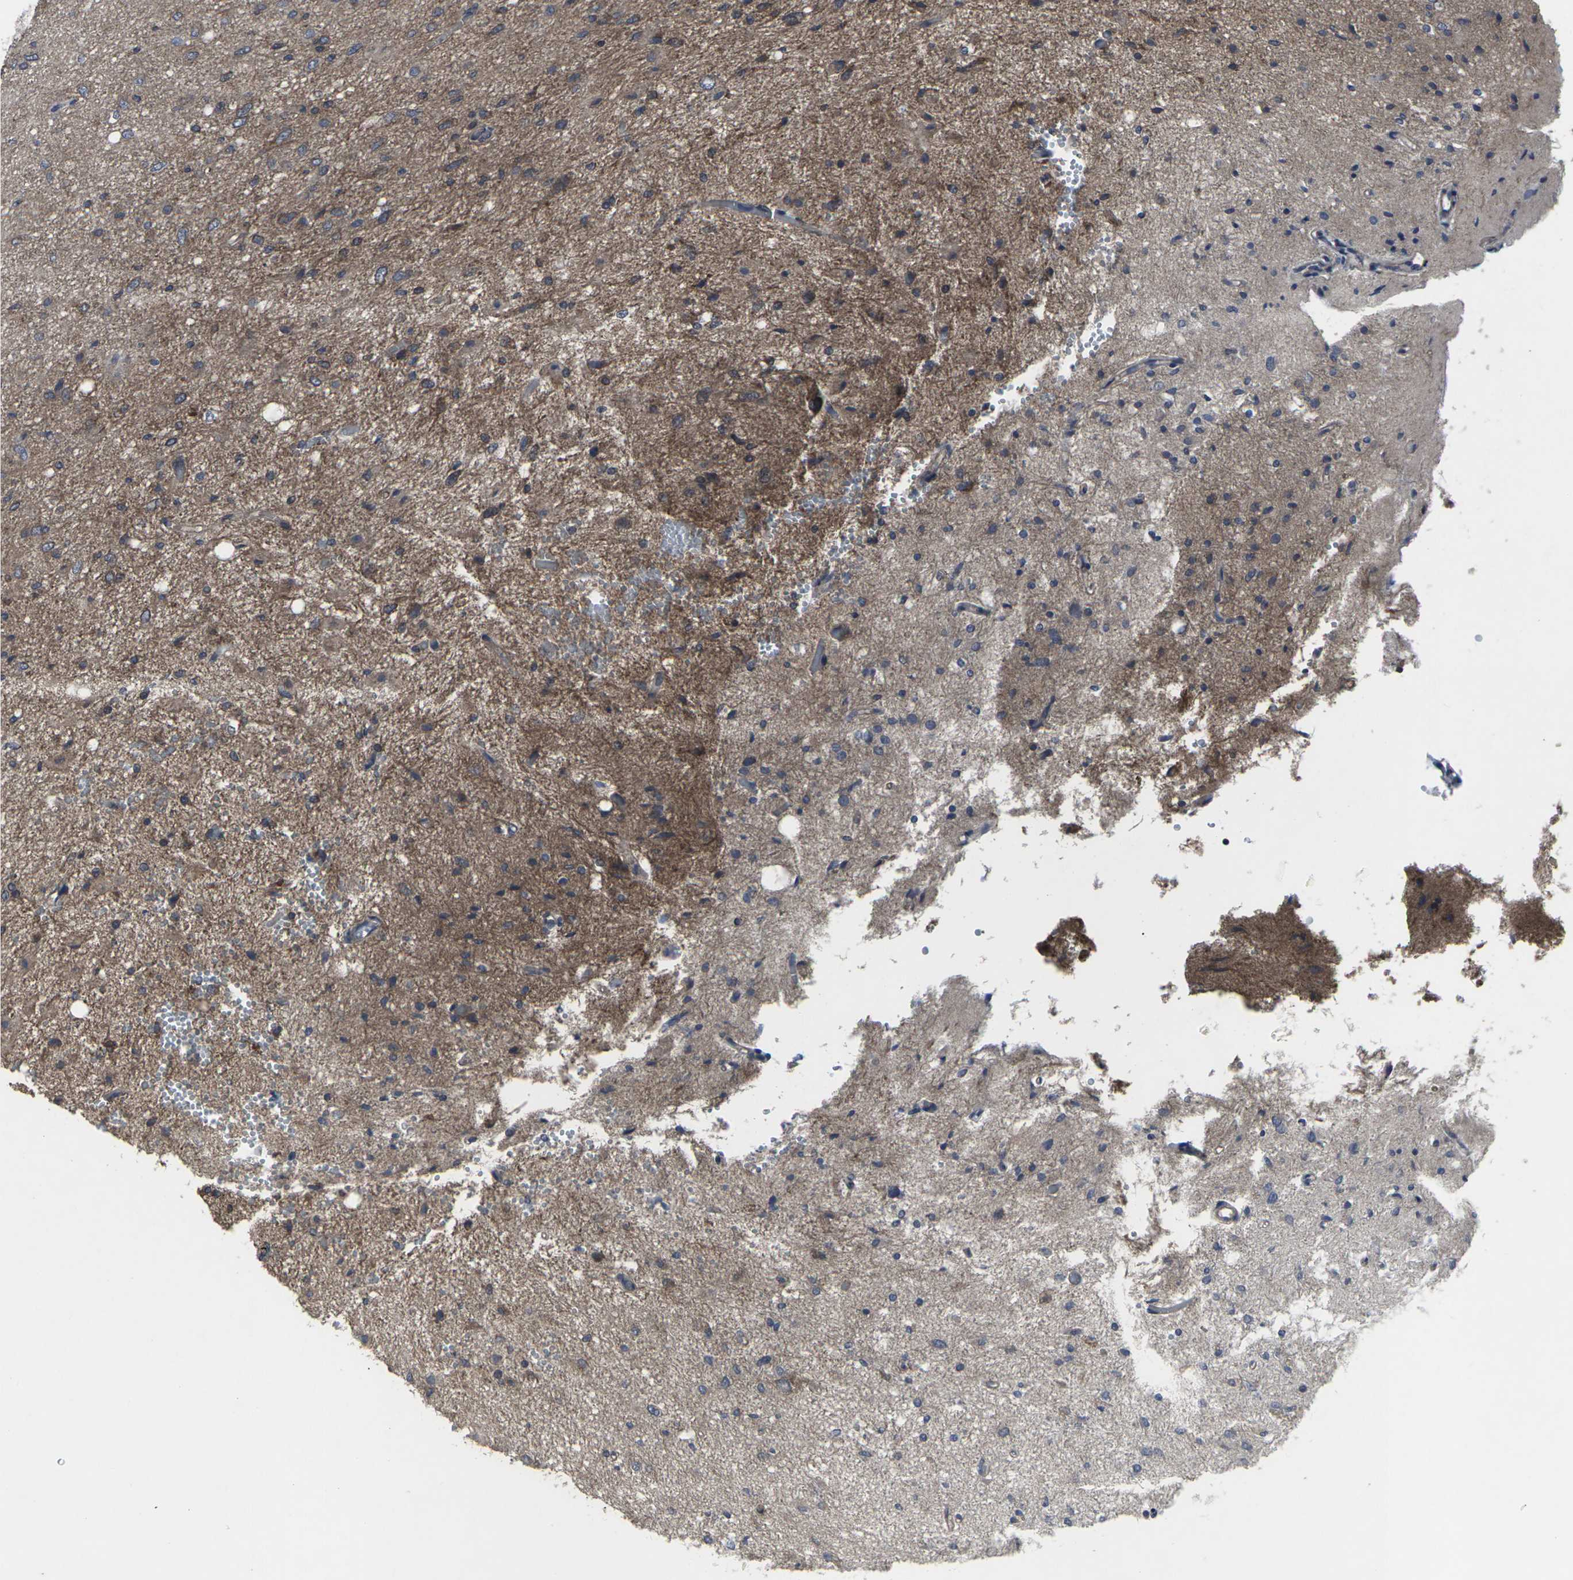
{"staining": {"intensity": "moderate", "quantity": ">75%", "location": "cytoplasmic/membranous"}, "tissue": "glioma", "cell_type": "Tumor cells", "image_type": "cancer", "snomed": [{"axis": "morphology", "description": "Glioma, malignant, Low grade"}, {"axis": "topography", "description": "Brain"}], "caption": "Protein analysis of glioma tissue displays moderate cytoplasmic/membranous staining in about >75% of tumor cells. (Stains: DAB in brown, nuclei in blue, Microscopy: brightfield microscopy at high magnification).", "gene": "MAPKAPK2", "patient": {"sex": "male", "age": 77}}